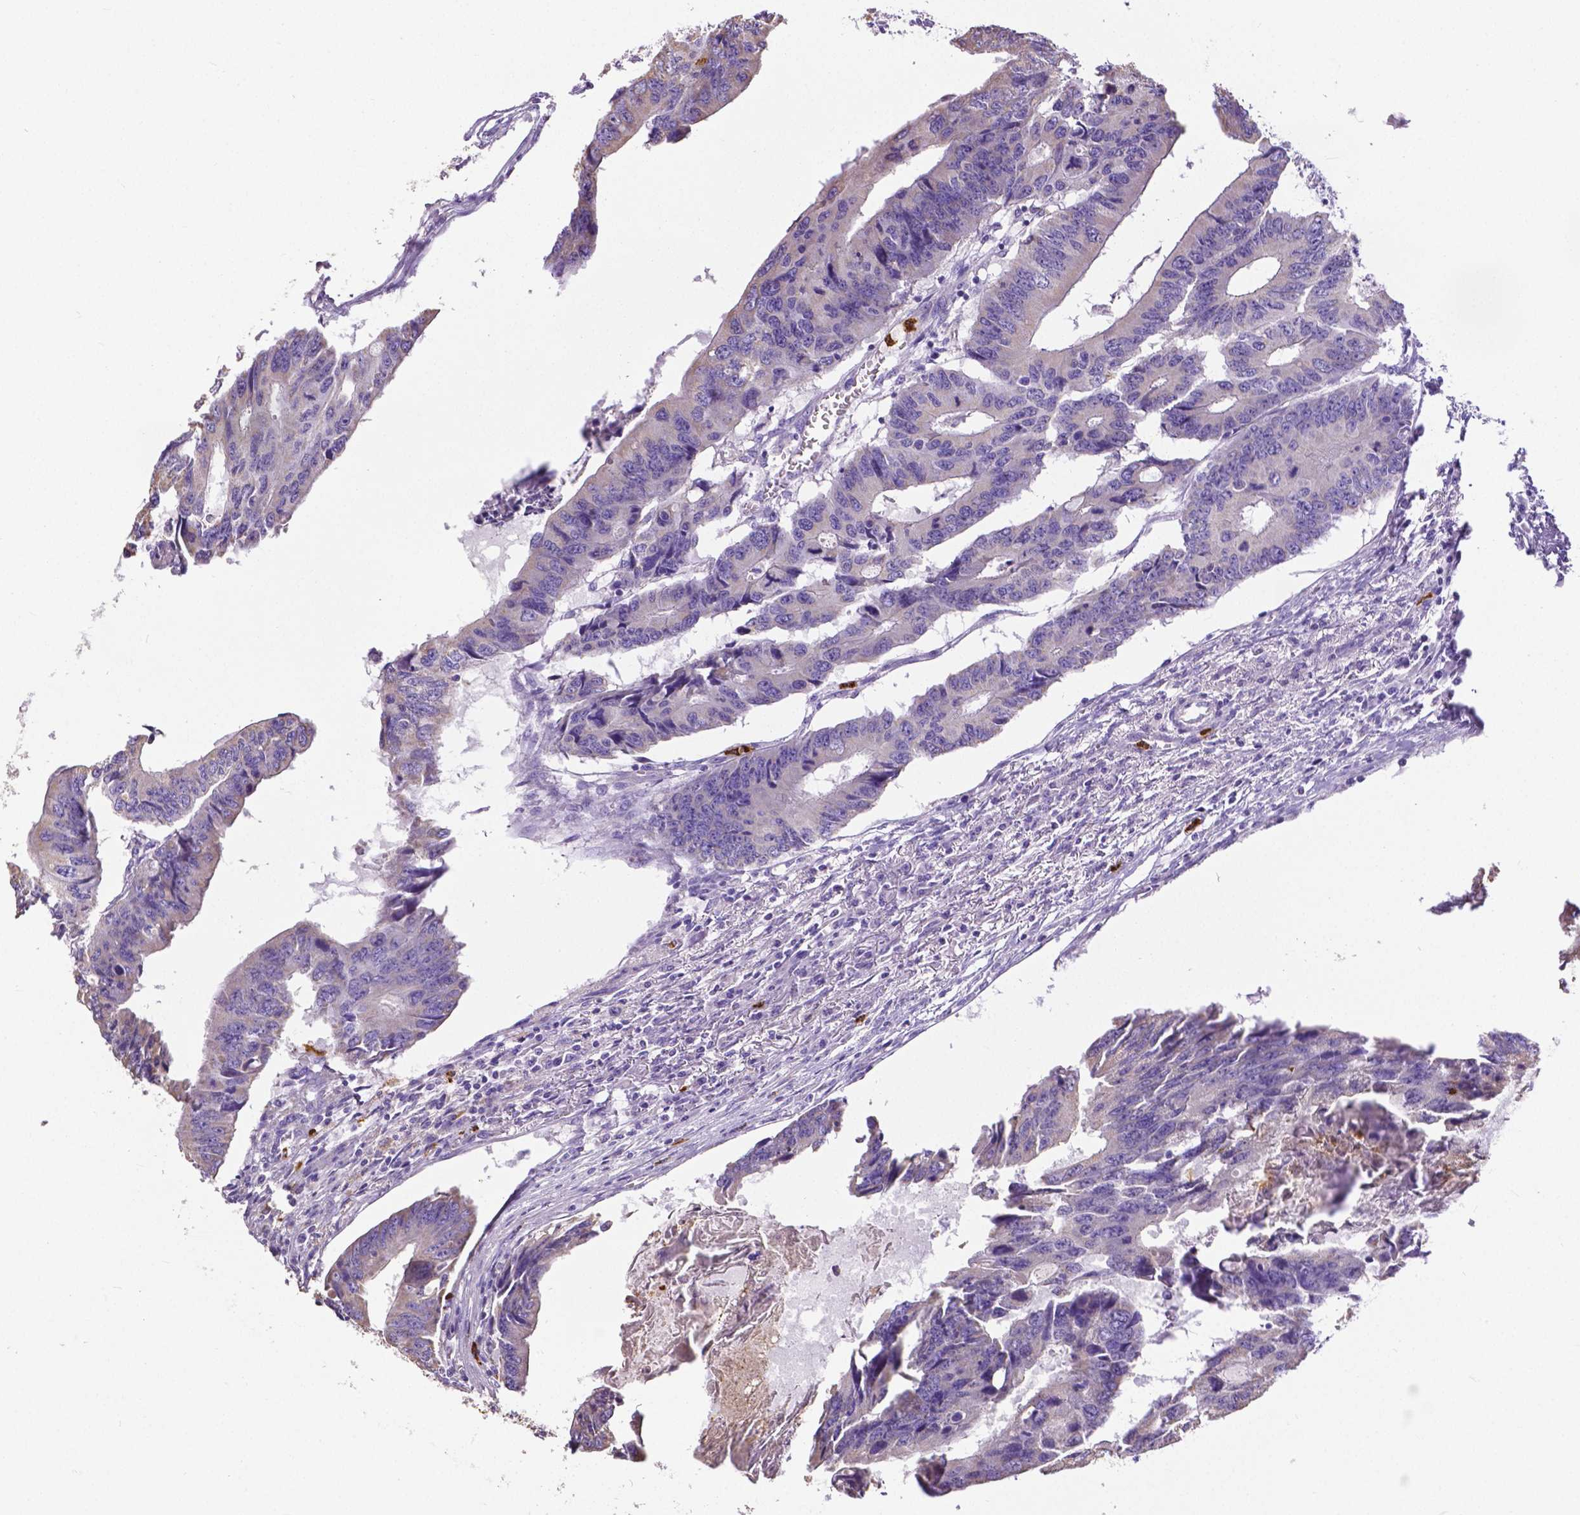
{"staining": {"intensity": "negative", "quantity": "none", "location": "none"}, "tissue": "colorectal cancer", "cell_type": "Tumor cells", "image_type": "cancer", "snomed": [{"axis": "morphology", "description": "Adenocarcinoma, NOS"}, {"axis": "topography", "description": "Colon"}], "caption": "Tumor cells show no significant protein staining in adenocarcinoma (colorectal).", "gene": "MMP9", "patient": {"sex": "male", "age": 53}}